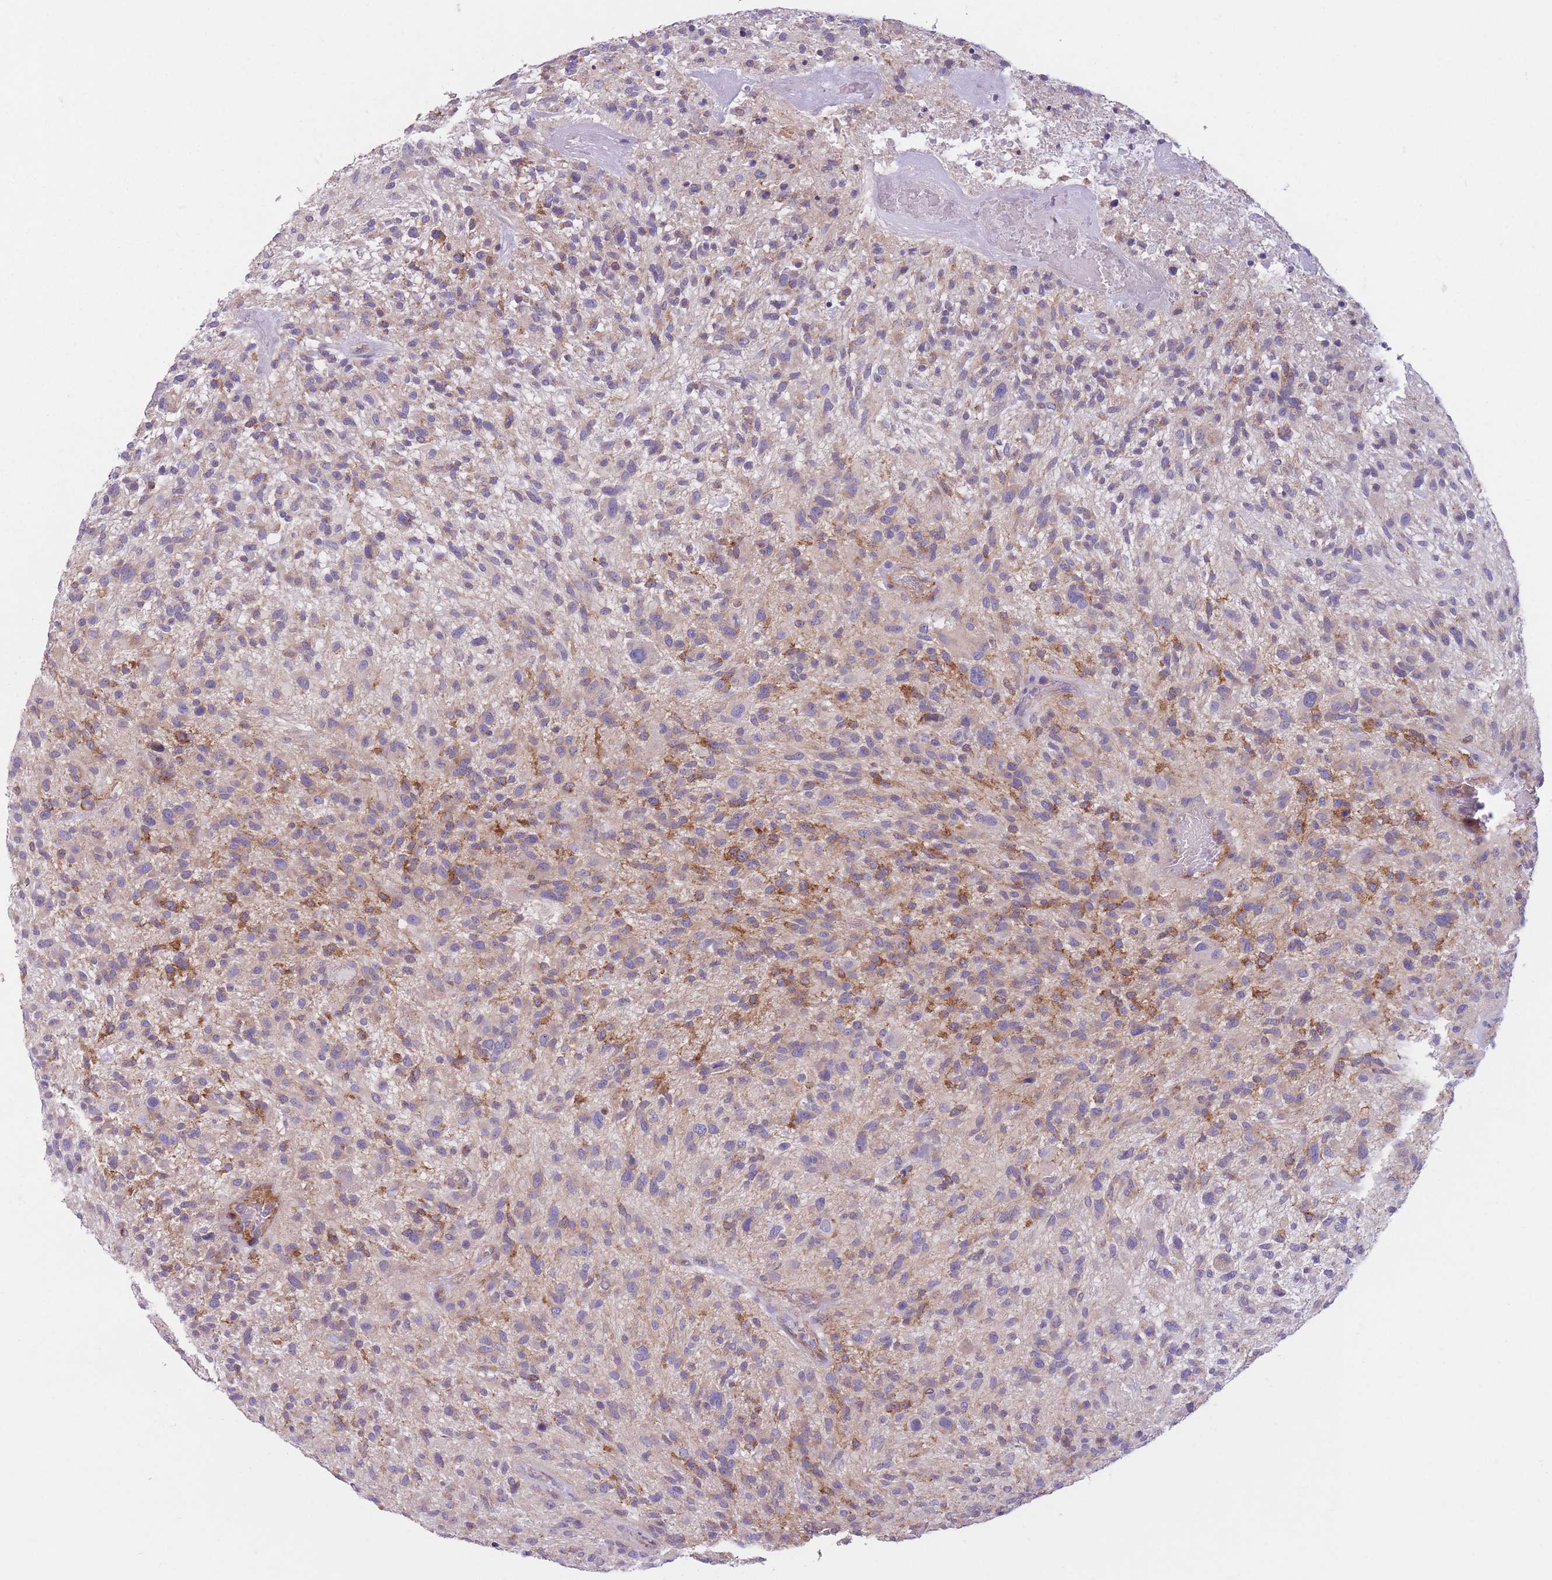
{"staining": {"intensity": "weak", "quantity": "<25%", "location": "cytoplasmic/membranous"}, "tissue": "glioma", "cell_type": "Tumor cells", "image_type": "cancer", "snomed": [{"axis": "morphology", "description": "Glioma, malignant, High grade"}, {"axis": "topography", "description": "Brain"}], "caption": "IHC image of human high-grade glioma (malignant) stained for a protein (brown), which demonstrates no staining in tumor cells.", "gene": "SERPINB3", "patient": {"sex": "male", "age": 47}}